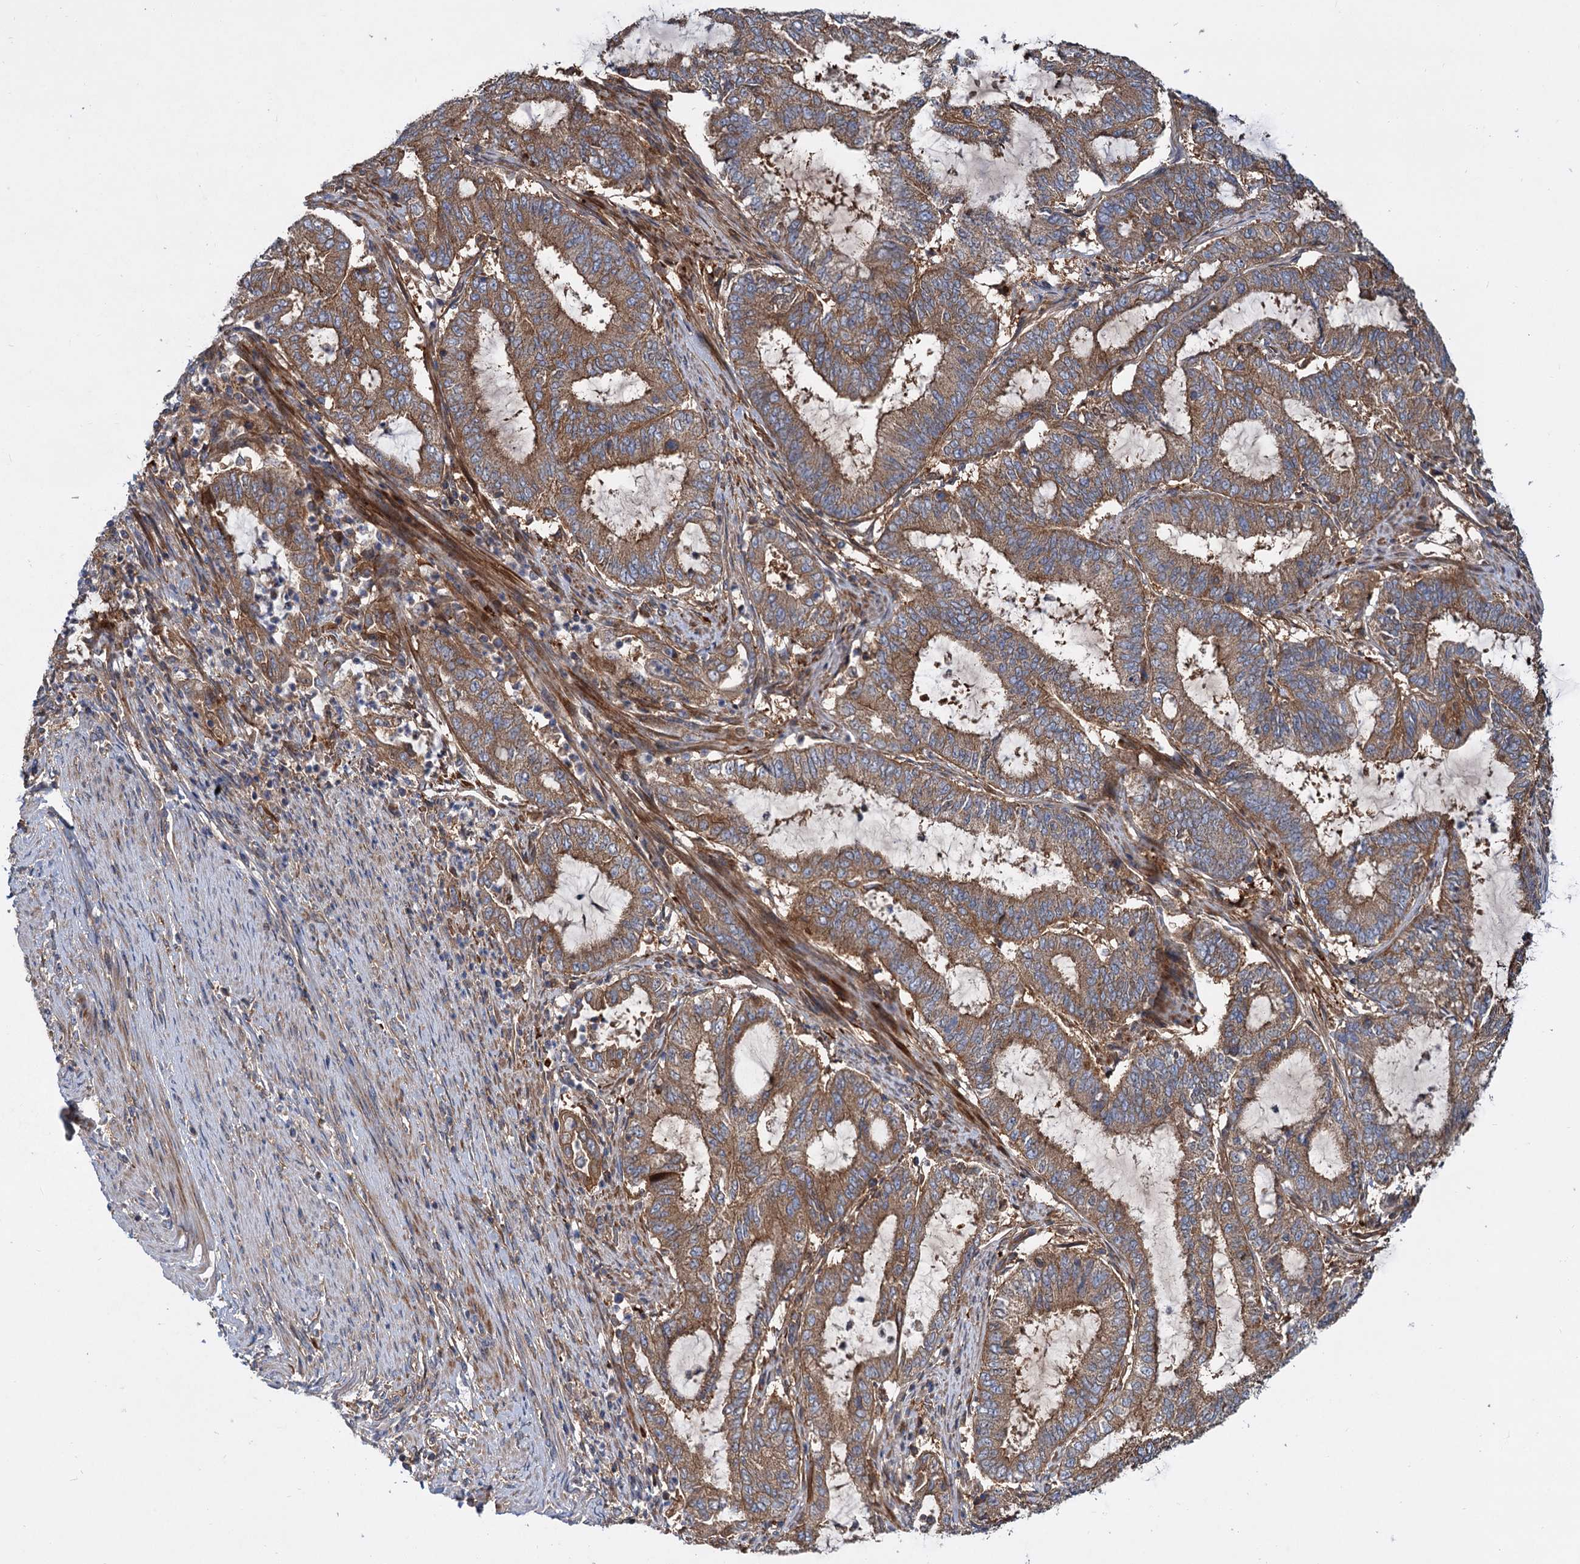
{"staining": {"intensity": "moderate", "quantity": ">75%", "location": "cytoplasmic/membranous"}, "tissue": "endometrial cancer", "cell_type": "Tumor cells", "image_type": "cancer", "snomed": [{"axis": "morphology", "description": "Adenocarcinoma, NOS"}, {"axis": "topography", "description": "Endometrium"}], "caption": "IHC micrograph of human endometrial cancer stained for a protein (brown), which demonstrates medium levels of moderate cytoplasmic/membranous expression in about >75% of tumor cells.", "gene": "ALKBH7", "patient": {"sex": "female", "age": 51}}